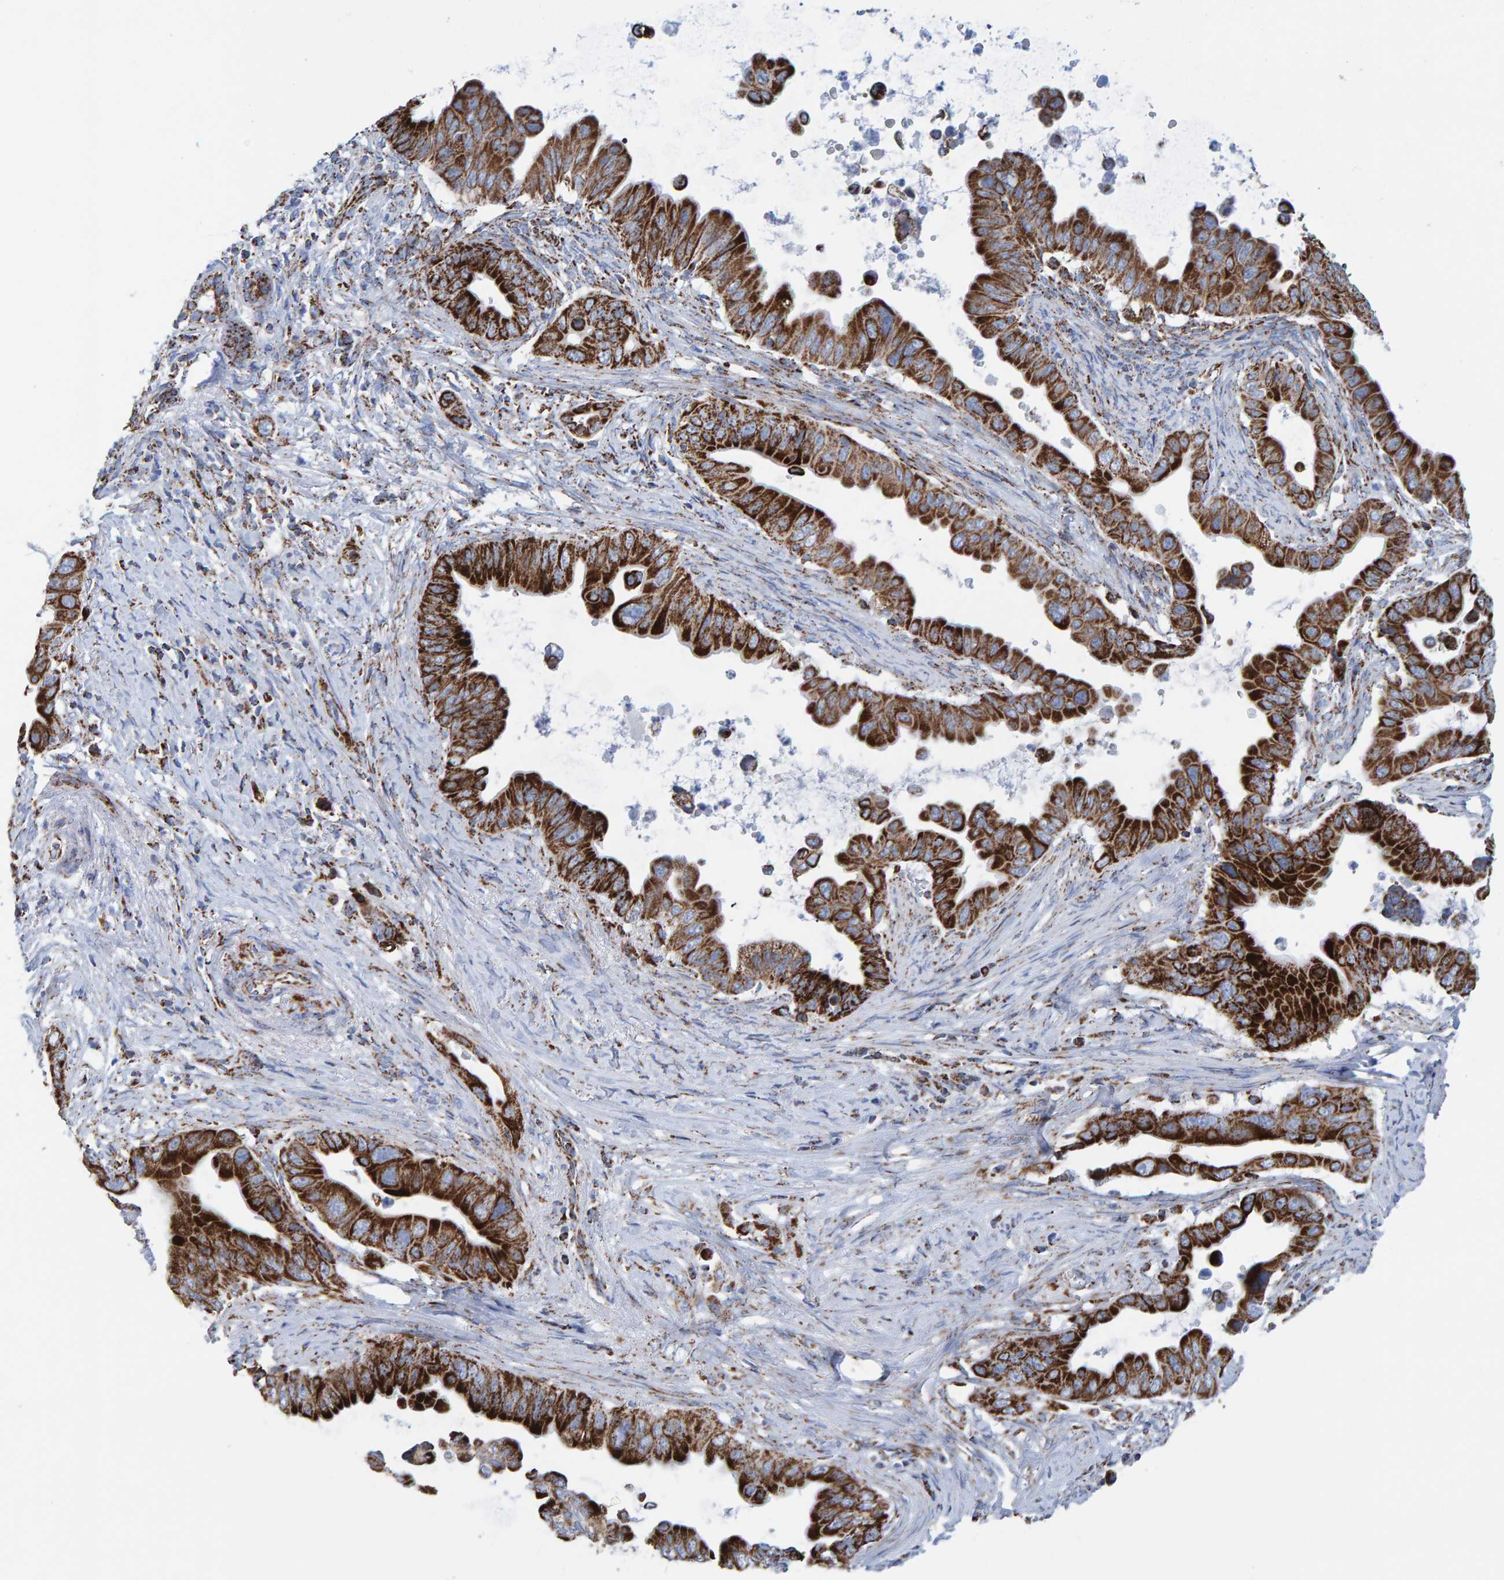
{"staining": {"intensity": "strong", "quantity": ">75%", "location": "cytoplasmic/membranous"}, "tissue": "pancreatic cancer", "cell_type": "Tumor cells", "image_type": "cancer", "snomed": [{"axis": "morphology", "description": "Adenocarcinoma, NOS"}, {"axis": "topography", "description": "Pancreas"}], "caption": "The photomicrograph displays immunohistochemical staining of pancreatic adenocarcinoma. There is strong cytoplasmic/membranous staining is appreciated in approximately >75% of tumor cells.", "gene": "ENSG00000262660", "patient": {"sex": "female", "age": 72}}